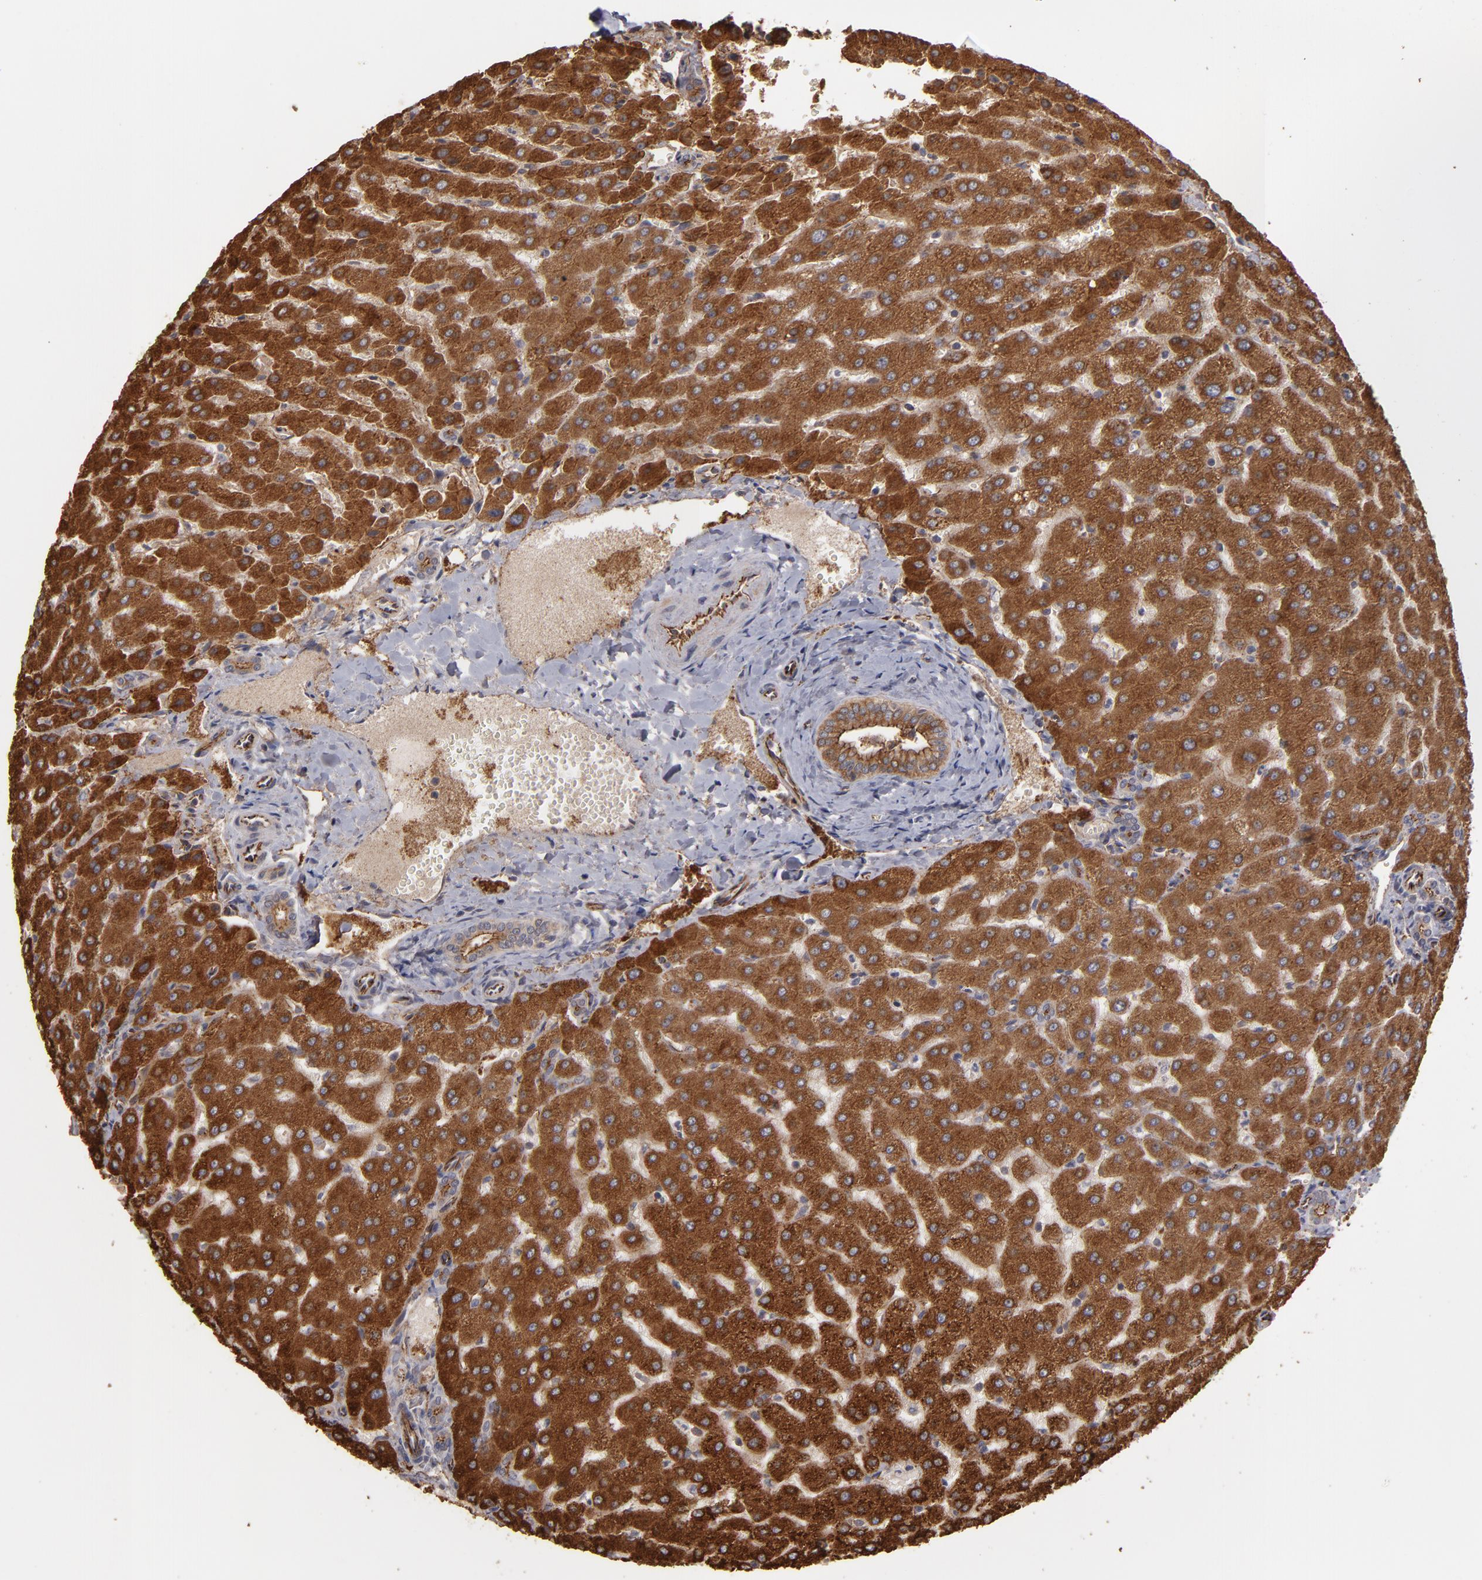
{"staining": {"intensity": "strong", "quantity": ">75%", "location": "cytoplasmic/membranous"}, "tissue": "liver", "cell_type": "Cholangiocytes", "image_type": "normal", "snomed": [{"axis": "morphology", "description": "Normal tissue, NOS"}, {"axis": "morphology", "description": "Fibrosis, NOS"}, {"axis": "topography", "description": "Liver"}], "caption": "Strong cytoplasmic/membranous staining for a protein is seen in about >75% of cholangiocytes of benign liver using immunohistochemistry.", "gene": "TJP1", "patient": {"sex": "female", "age": 29}}